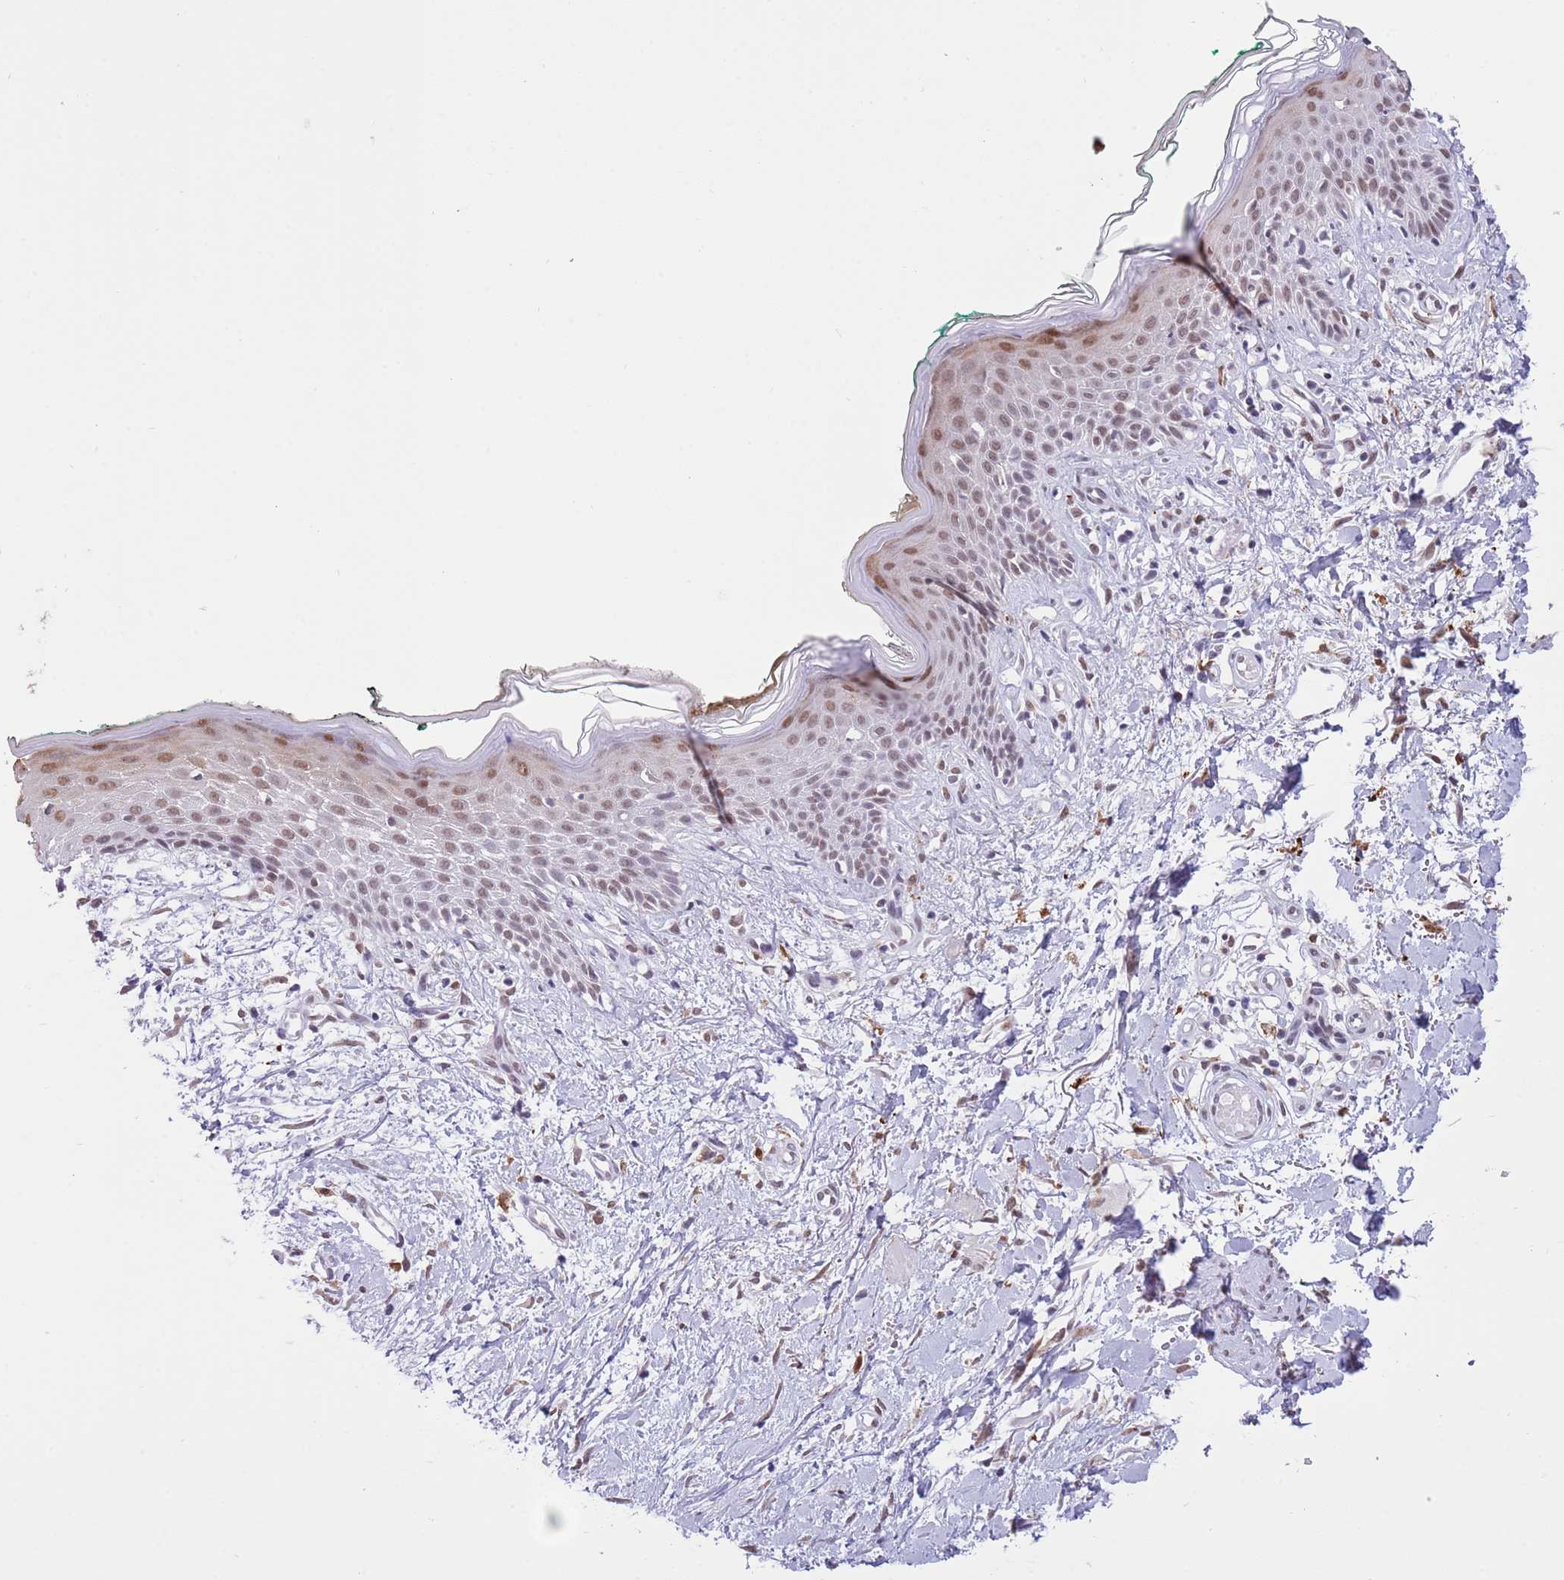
{"staining": {"intensity": "weak", "quantity": "<25%", "location": "nuclear"}, "tissue": "skin", "cell_type": "Fibroblasts", "image_type": "normal", "snomed": [{"axis": "morphology", "description": "Normal tissue, NOS"}, {"axis": "morphology", "description": "Malignant melanoma, NOS"}, {"axis": "topography", "description": "Skin"}], "caption": "This is a photomicrograph of immunohistochemistry staining of benign skin, which shows no expression in fibroblasts.", "gene": "TRIM32", "patient": {"sex": "male", "age": 62}}